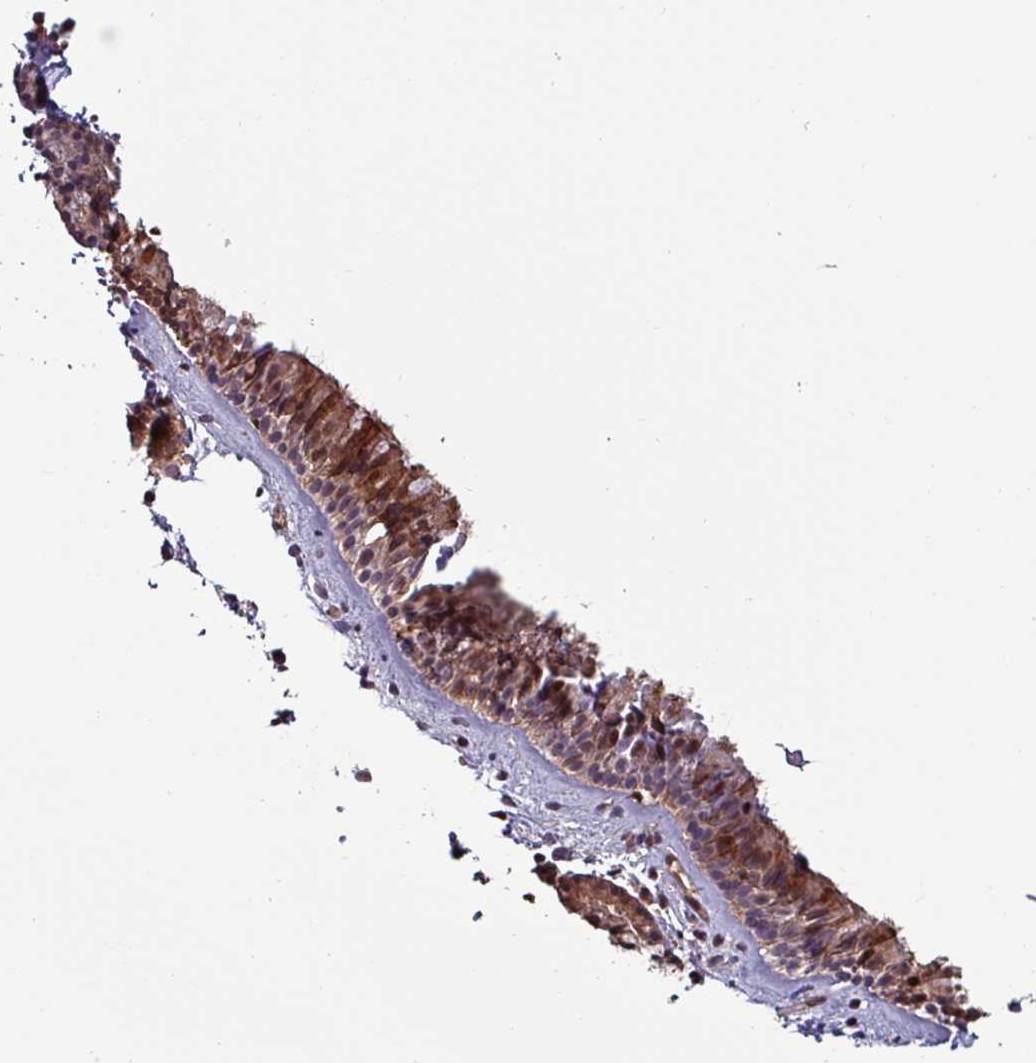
{"staining": {"intensity": "strong", "quantity": "25%-75%", "location": "cytoplasmic/membranous,nuclear"}, "tissue": "nasopharynx", "cell_type": "Respiratory epithelial cells", "image_type": "normal", "snomed": [{"axis": "morphology", "description": "Normal tissue, NOS"}, {"axis": "topography", "description": "Nasopharynx"}], "caption": "Protein staining exhibits strong cytoplasmic/membranous,nuclear expression in about 25%-75% of respiratory epithelial cells in benign nasopharynx.", "gene": "PSMB8", "patient": {"sex": "male", "age": 82}}